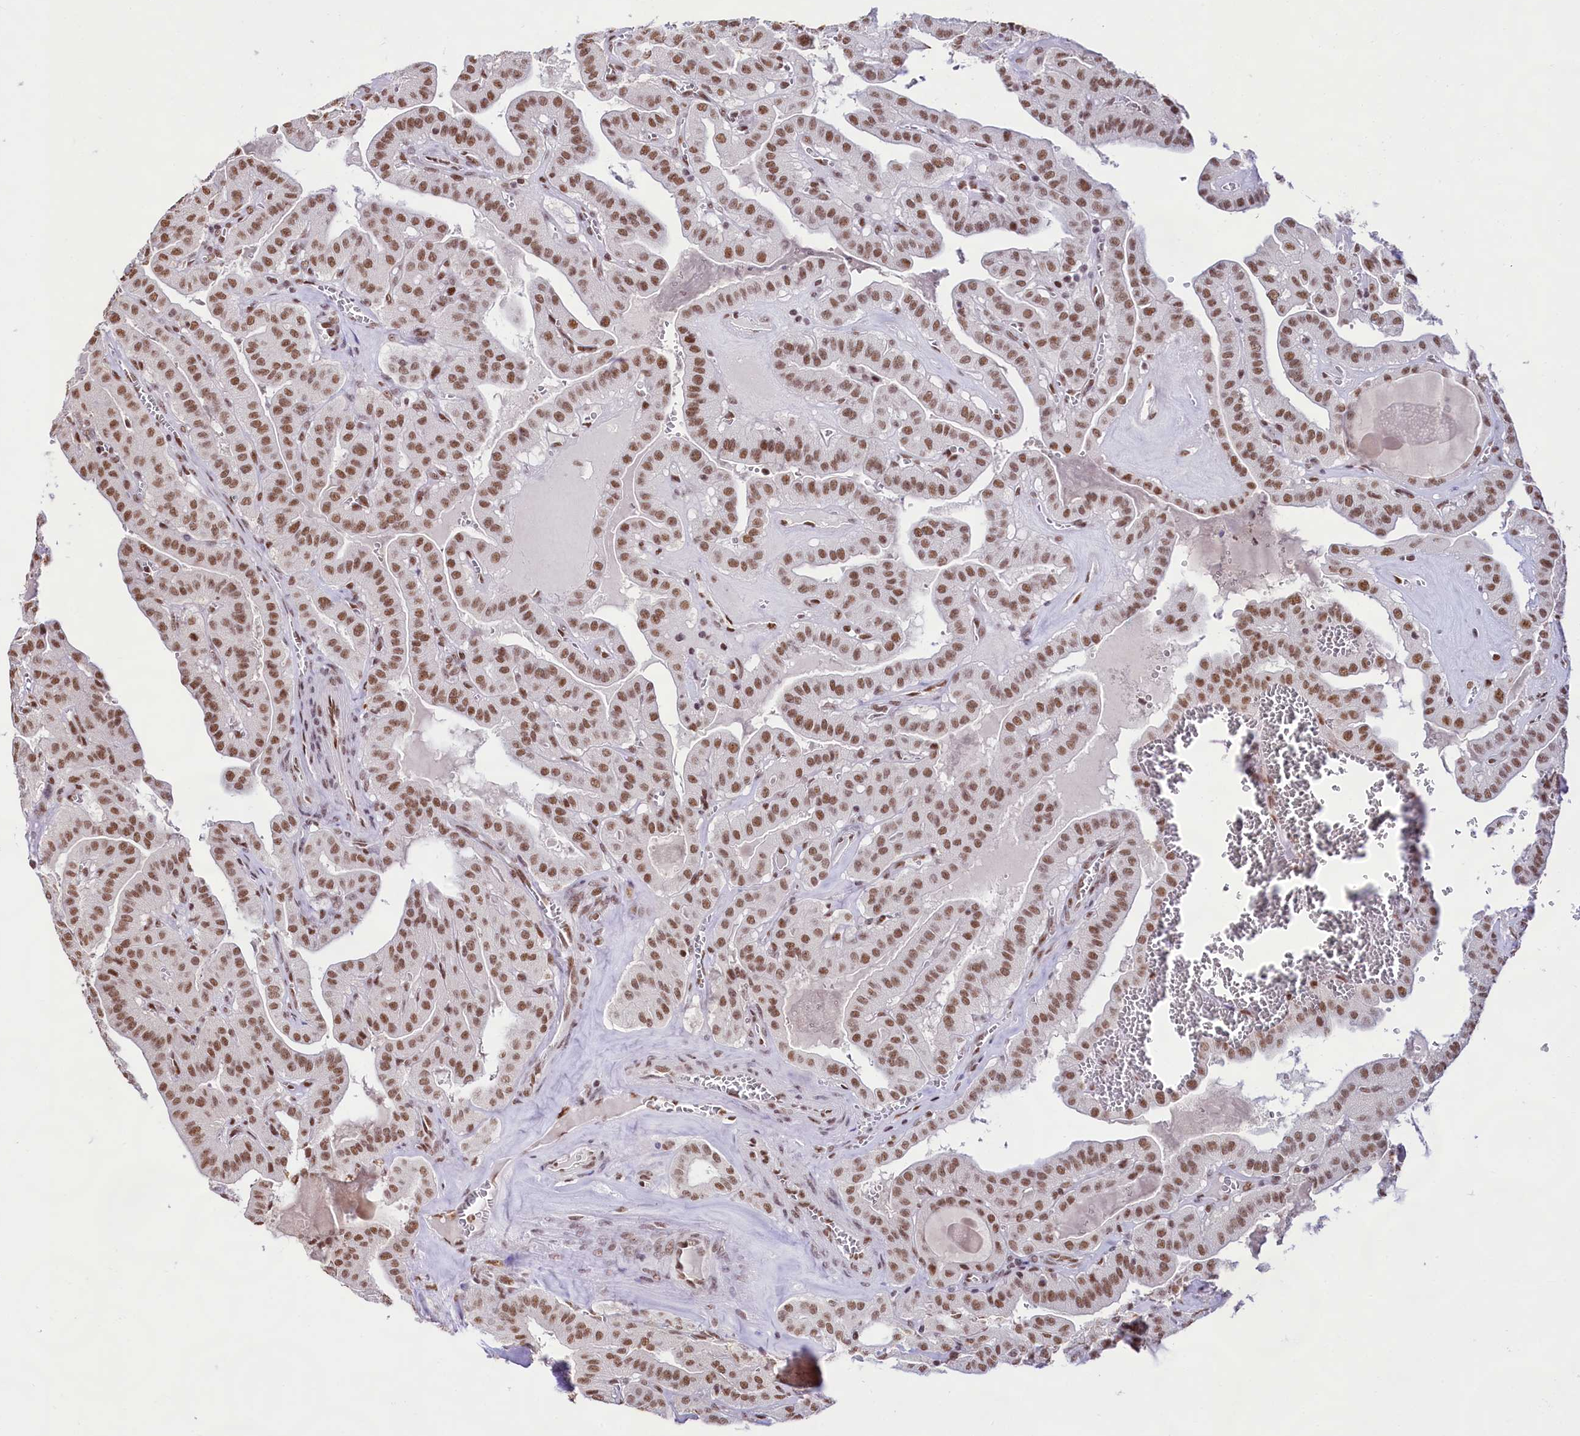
{"staining": {"intensity": "moderate", "quantity": ">75%", "location": "nuclear"}, "tissue": "thyroid cancer", "cell_type": "Tumor cells", "image_type": "cancer", "snomed": [{"axis": "morphology", "description": "Papillary adenocarcinoma, NOS"}, {"axis": "topography", "description": "Thyroid gland"}], "caption": "Immunohistochemistry of thyroid cancer shows medium levels of moderate nuclear staining in about >75% of tumor cells.", "gene": "HIRA", "patient": {"sex": "male", "age": 52}}